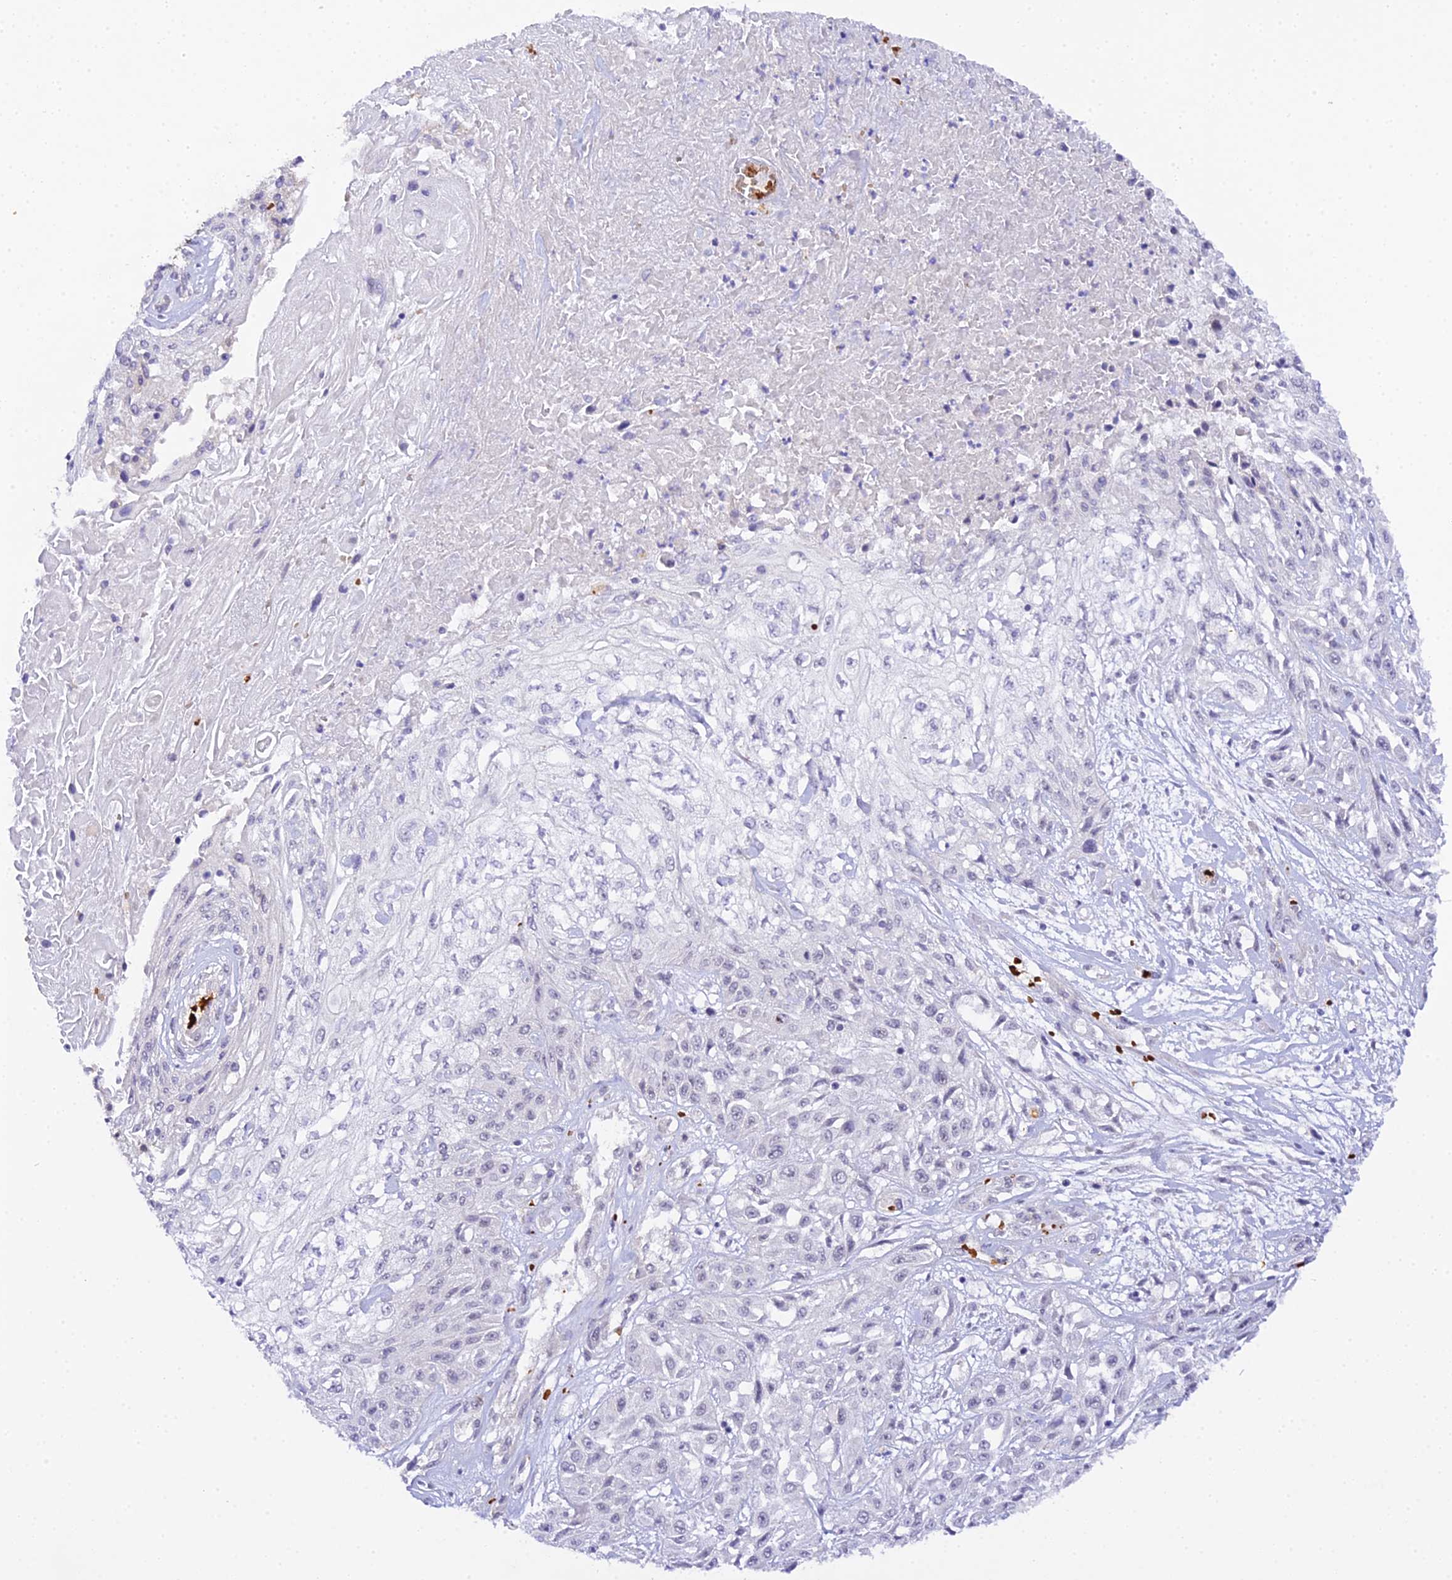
{"staining": {"intensity": "negative", "quantity": "none", "location": "none"}, "tissue": "skin cancer", "cell_type": "Tumor cells", "image_type": "cancer", "snomed": [{"axis": "morphology", "description": "Squamous cell carcinoma, NOS"}, {"axis": "morphology", "description": "Squamous cell carcinoma, metastatic, NOS"}, {"axis": "topography", "description": "Skin"}, {"axis": "topography", "description": "Lymph node"}], "caption": "High magnification brightfield microscopy of skin cancer (squamous cell carcinoma) stained with DAB (3,3'-diaminobenzidine) (brown) and counterstained with hematoxylin (blue): tumor cells show no significant staining.", "gene": "CFAP45", "patient": {"sex": "male", "age": 75}}